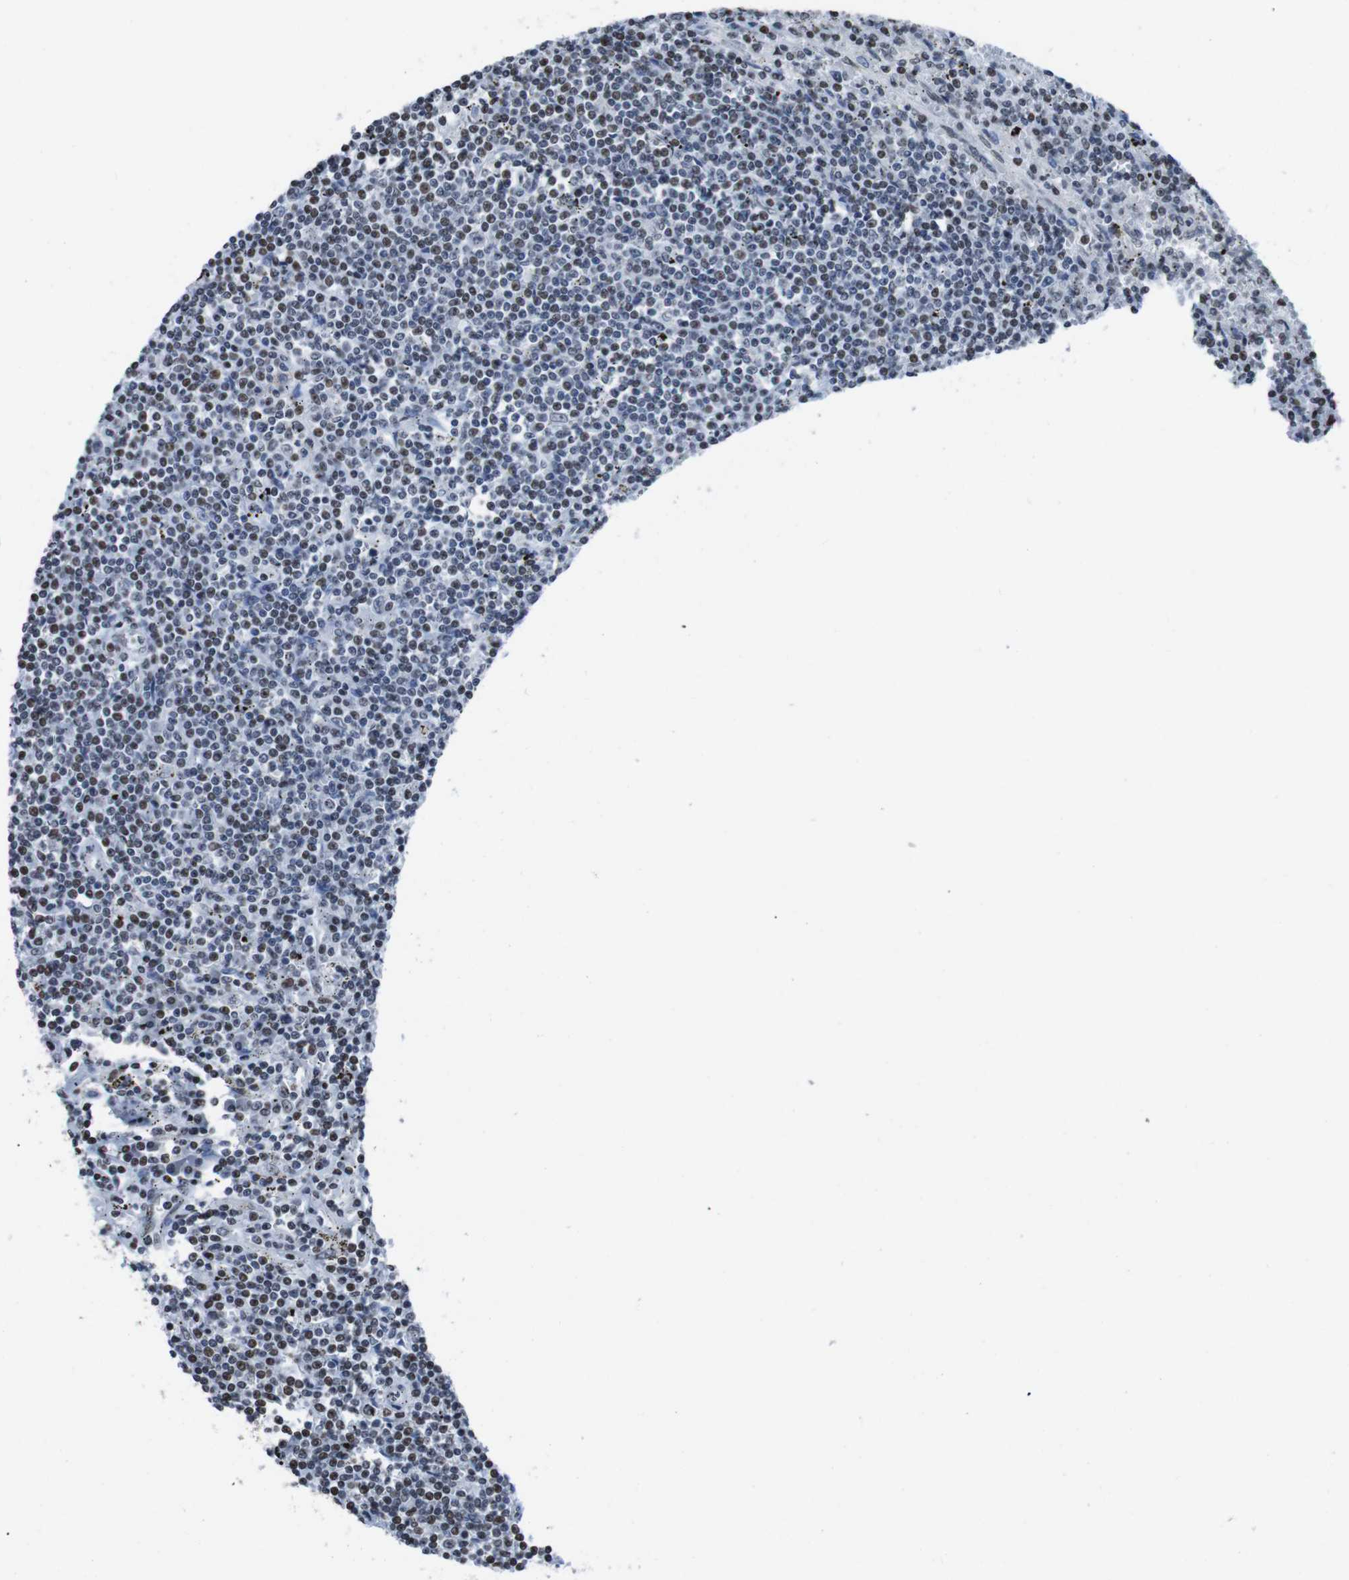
{"staining": {"intensity": "weak", "quantity": "25%-75%", "location": "nuclear"}, "tissue": "lymphoma", "cell_type": "Tumor cells", "image_type": "cancer", "snomed": [{"axis": "morphology", "description": "Malignant lymphoma, non-Hodgkin's type, Low grade"}, {"axis": "topography", "description": "Spleen"}], "caption": "Protein staining reveals weak nuclear positivity in approximately 25%-75% of tumor cells in lymphoma.", "gene": "PIP4P2", "patient": {"sex": "male", "age": 76}}